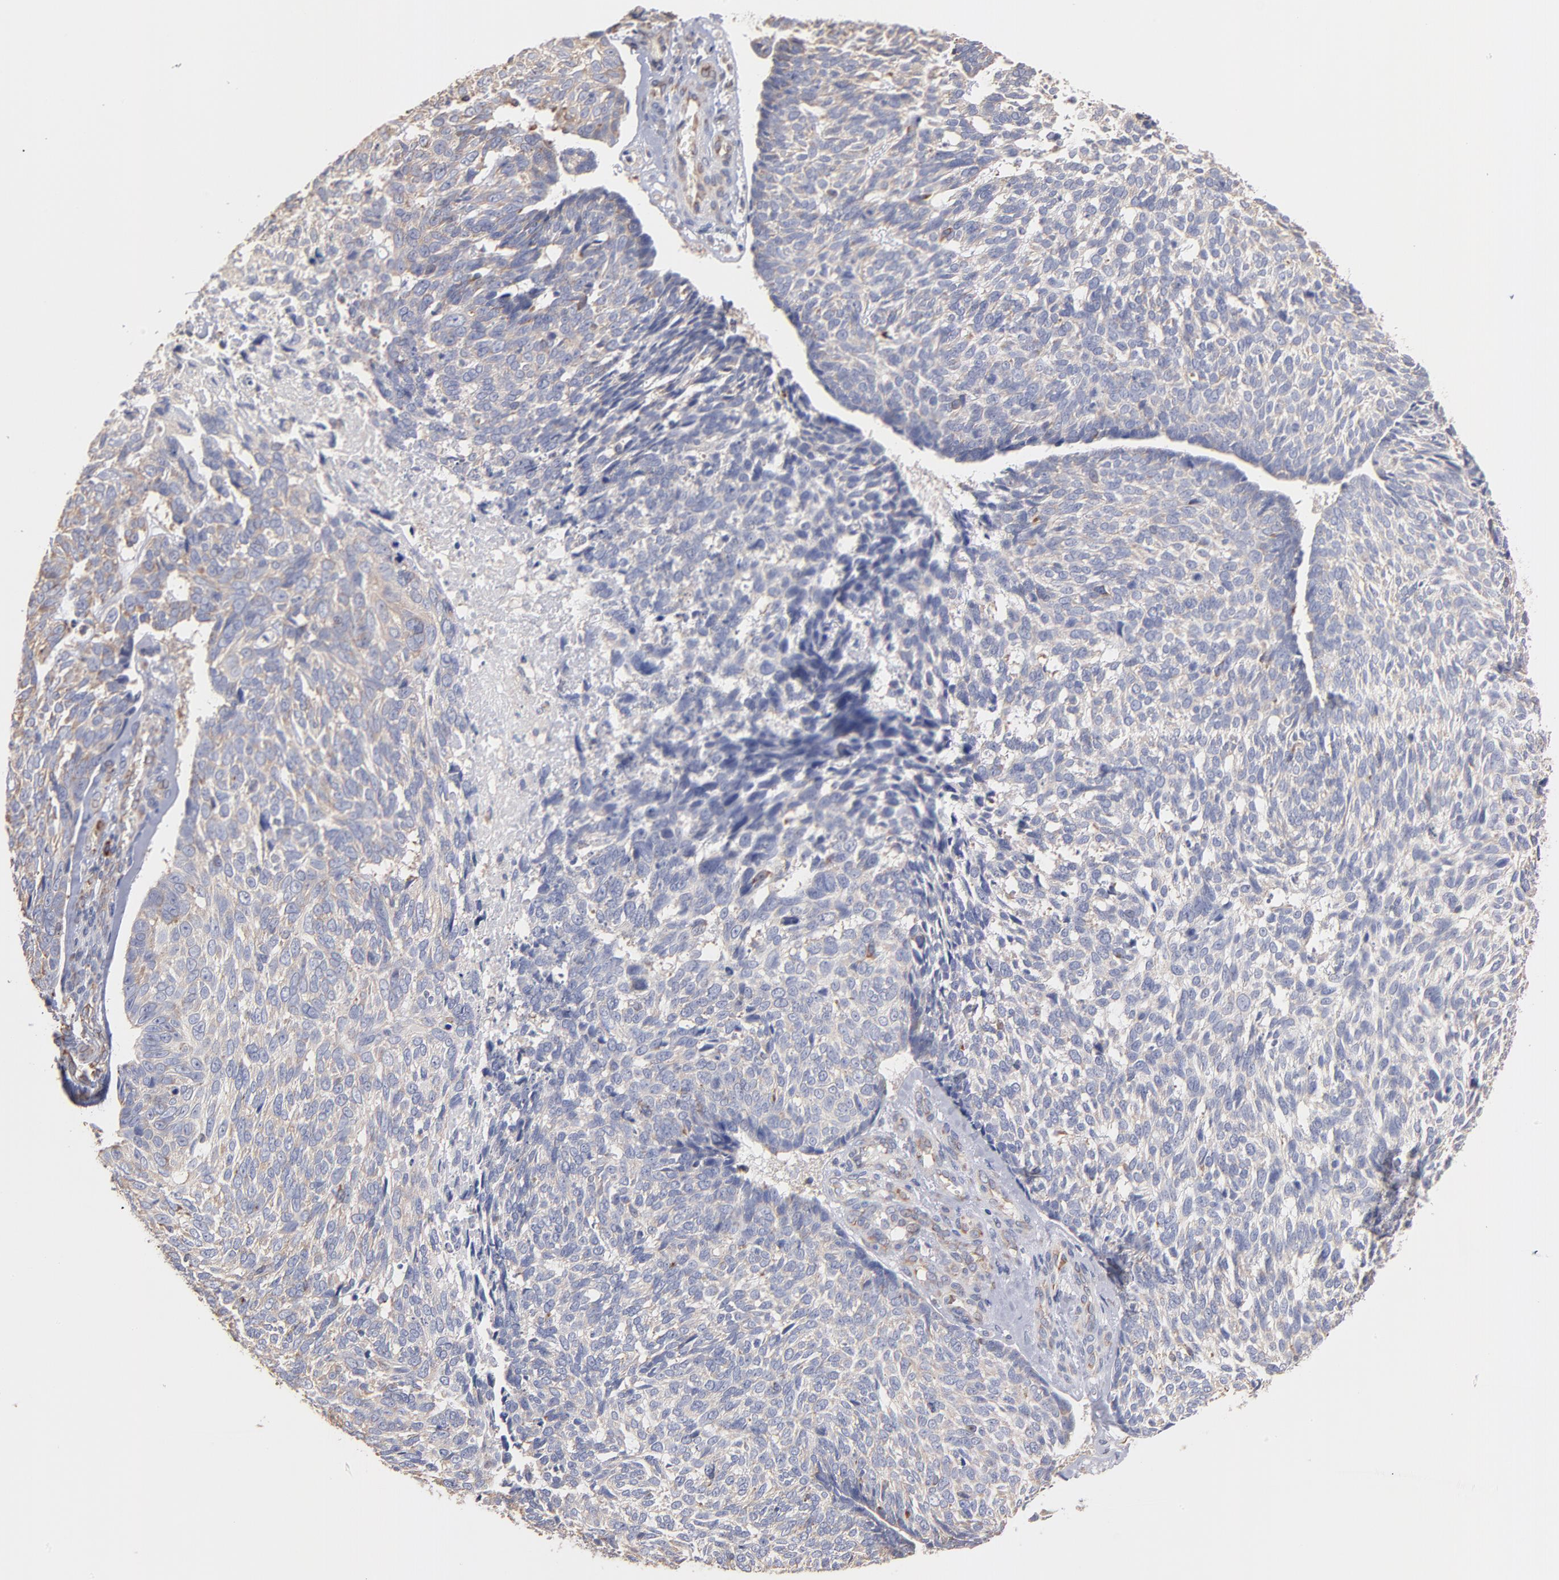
{"staining": {"intensity": "negative", "quantity": "none", "location": "none"}, "tissue": "skin cancer", "cell_type": "Tumor cells", "image_type": "cancer", "snomed": [{"axis": "morphology", "description": "Basal cell carcinoma"}, {"axis": "topography", "description": "Skin"}], "caption": "This is a image of immunohistochemistry staining of skin cancer (basal cell carcinoma), which shows no expression in tumor cells.", "gene": "RPL9", "patient": {"sex": "male", "age": 72}}